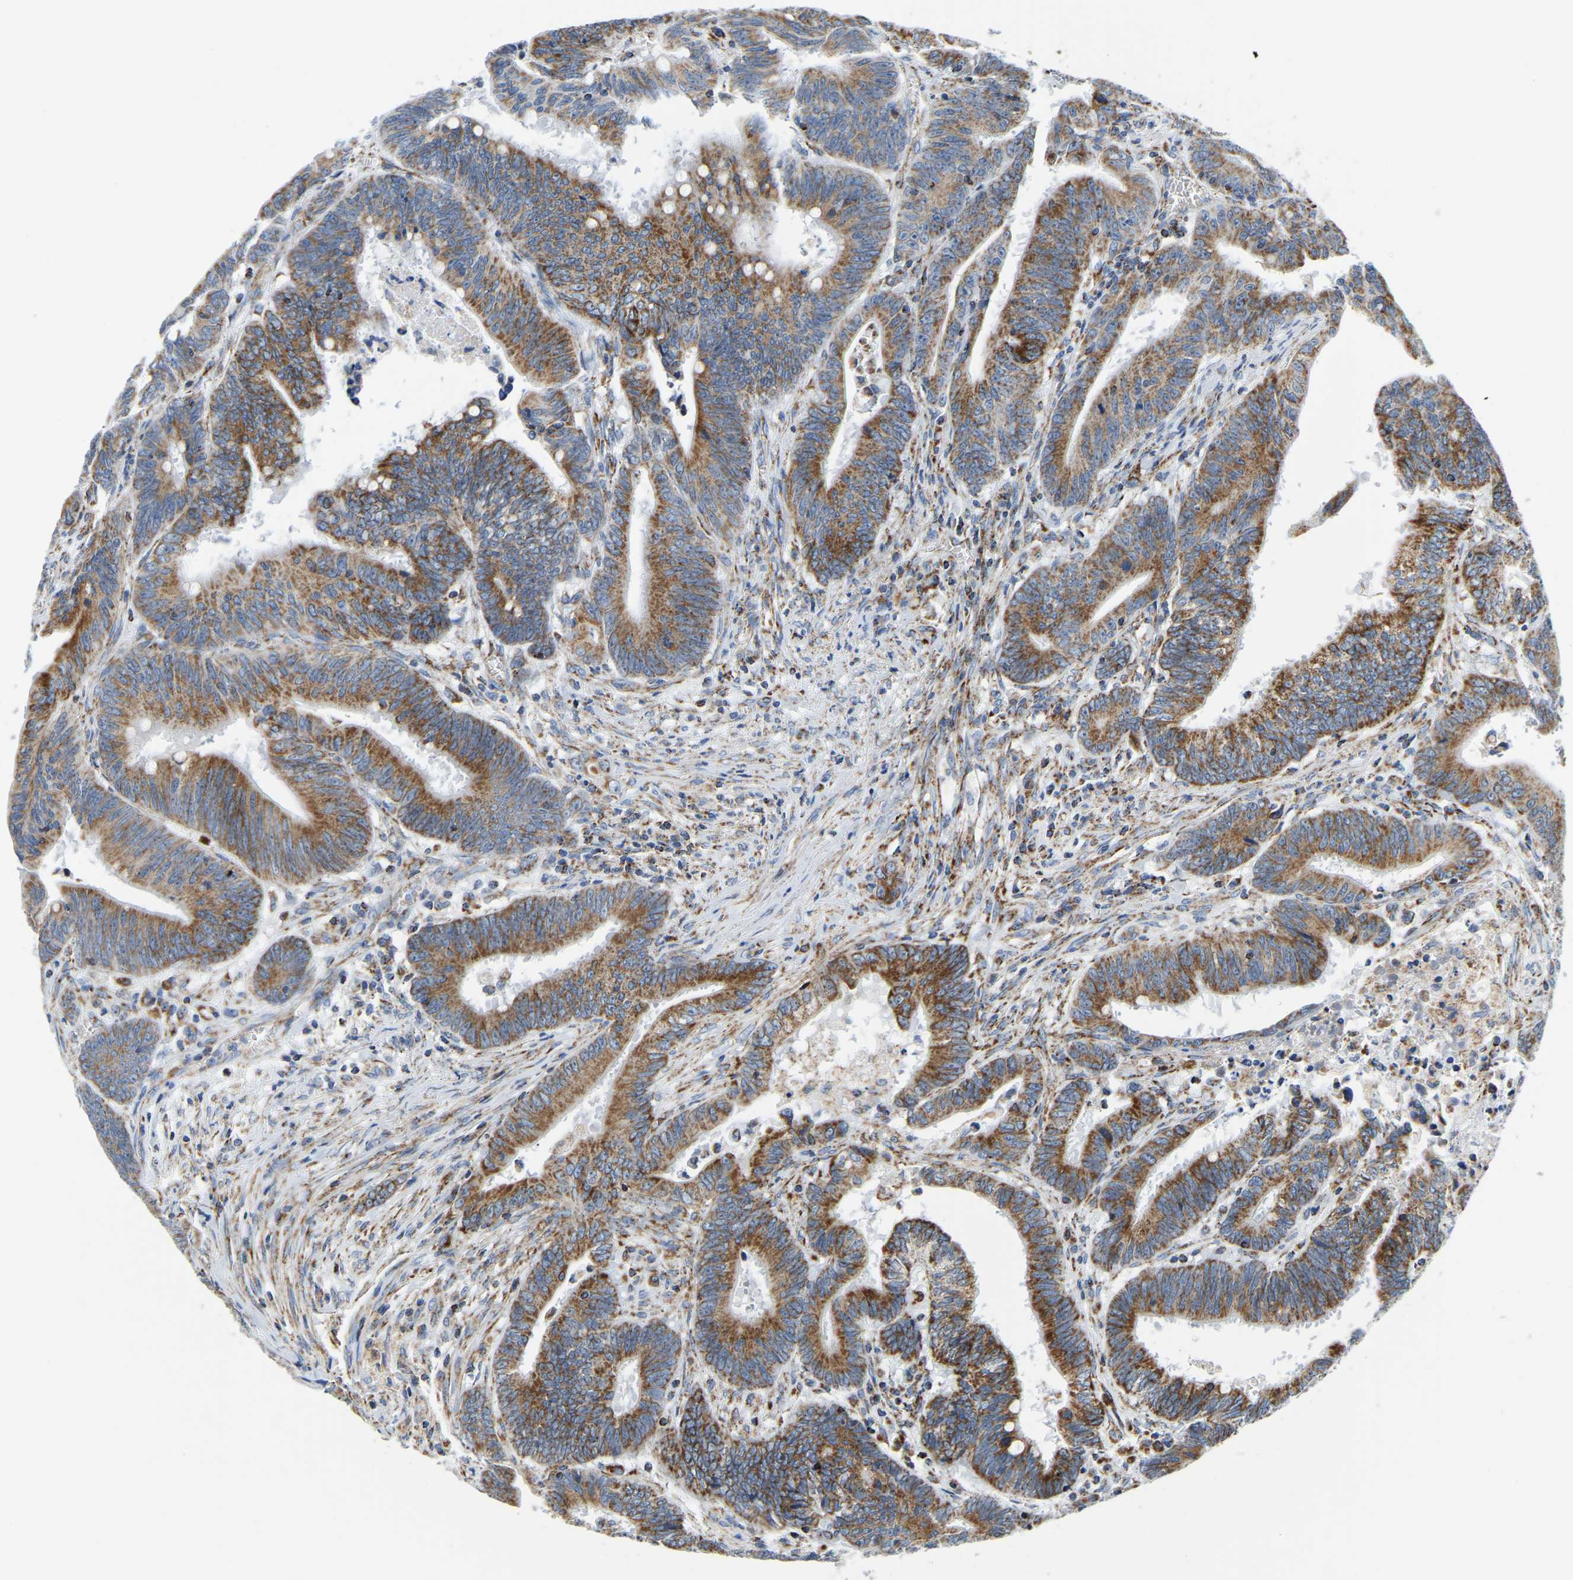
{"staining": {"intensity": "moderate", "quantity": ">75%", "location": "cytoplasmic/membranous"}, "tissue": "colorectal cancer", "cell_type": "Tumor cells", "image_type": "cancer", "snomed": [{"axis": "morphology", "description": "Adenocarcinoma, NOS"}, {"axis": "topography", "description": "Colon"}], "caption": "Colorectal cancer (adenocarcinoma) stained for a protein (brown) exhibits moderate cytoplasmic/membranous positive expression in about >75% of tumor cells.", "gene": "SFXN1", "patient": {"sex": "male", "age": 45}}